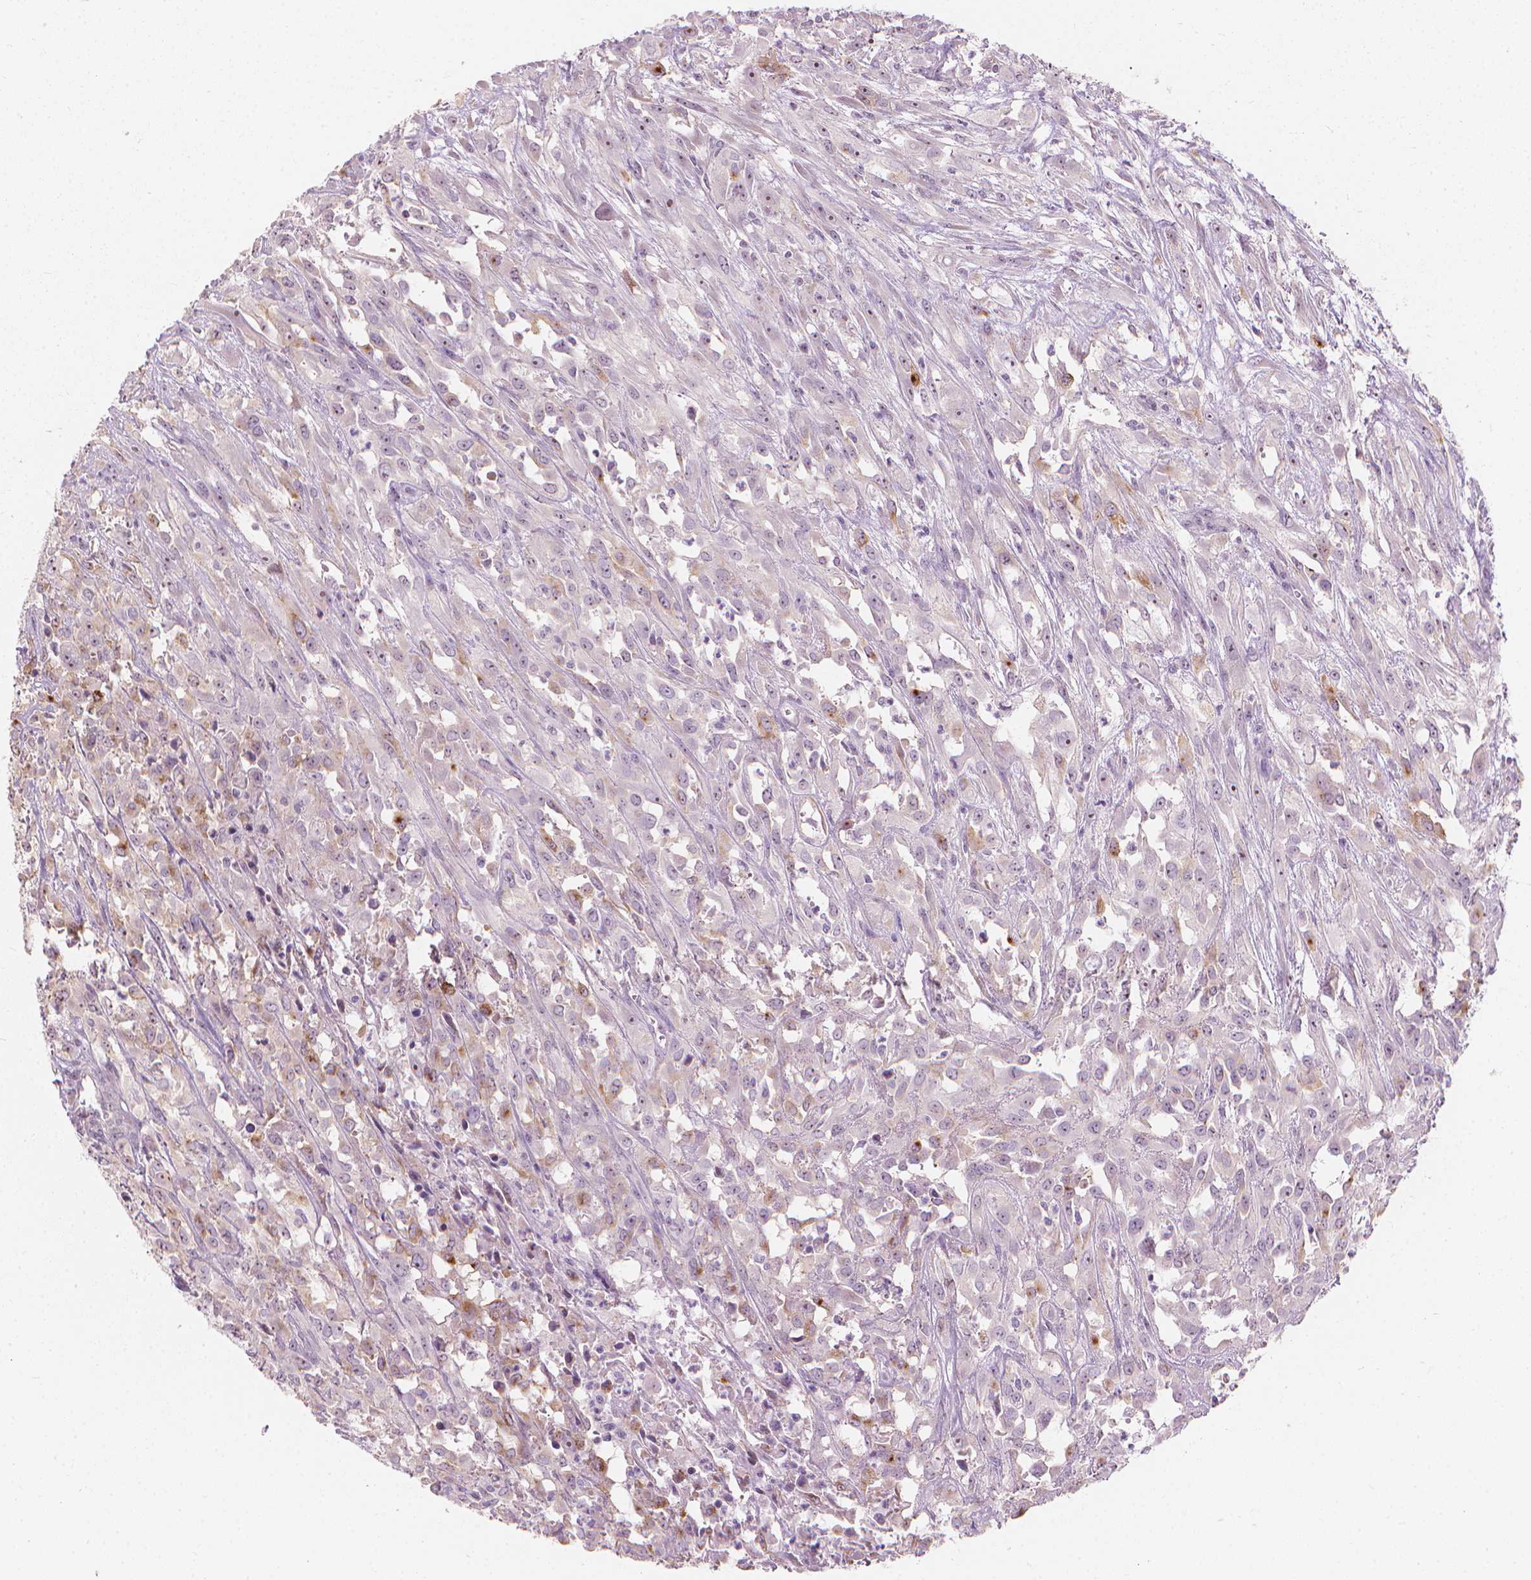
{"staining": {"intensity": "moderate", "quantity": "<25%", "location": "cytoplasmic/membranous"}, "tissue": "urothelial cancer", "cell_type": "Tumor cells", "image_type": "cancer", "snomed": [{"axis": "morphology", "description": "Urothelial carcinoma, High grade"}, {"axis": "topography", "description": "Urinary bladder"}], "caption": "Immunohistochemical staining of human high-grade urothelial carcinoma demonstrates low levels of moderate cytoplasmic/membranous protein staining in approximately <25% of tumor cells.", "gene": "GPRC5A", "patient": {"sex": "male", "age": 67}}